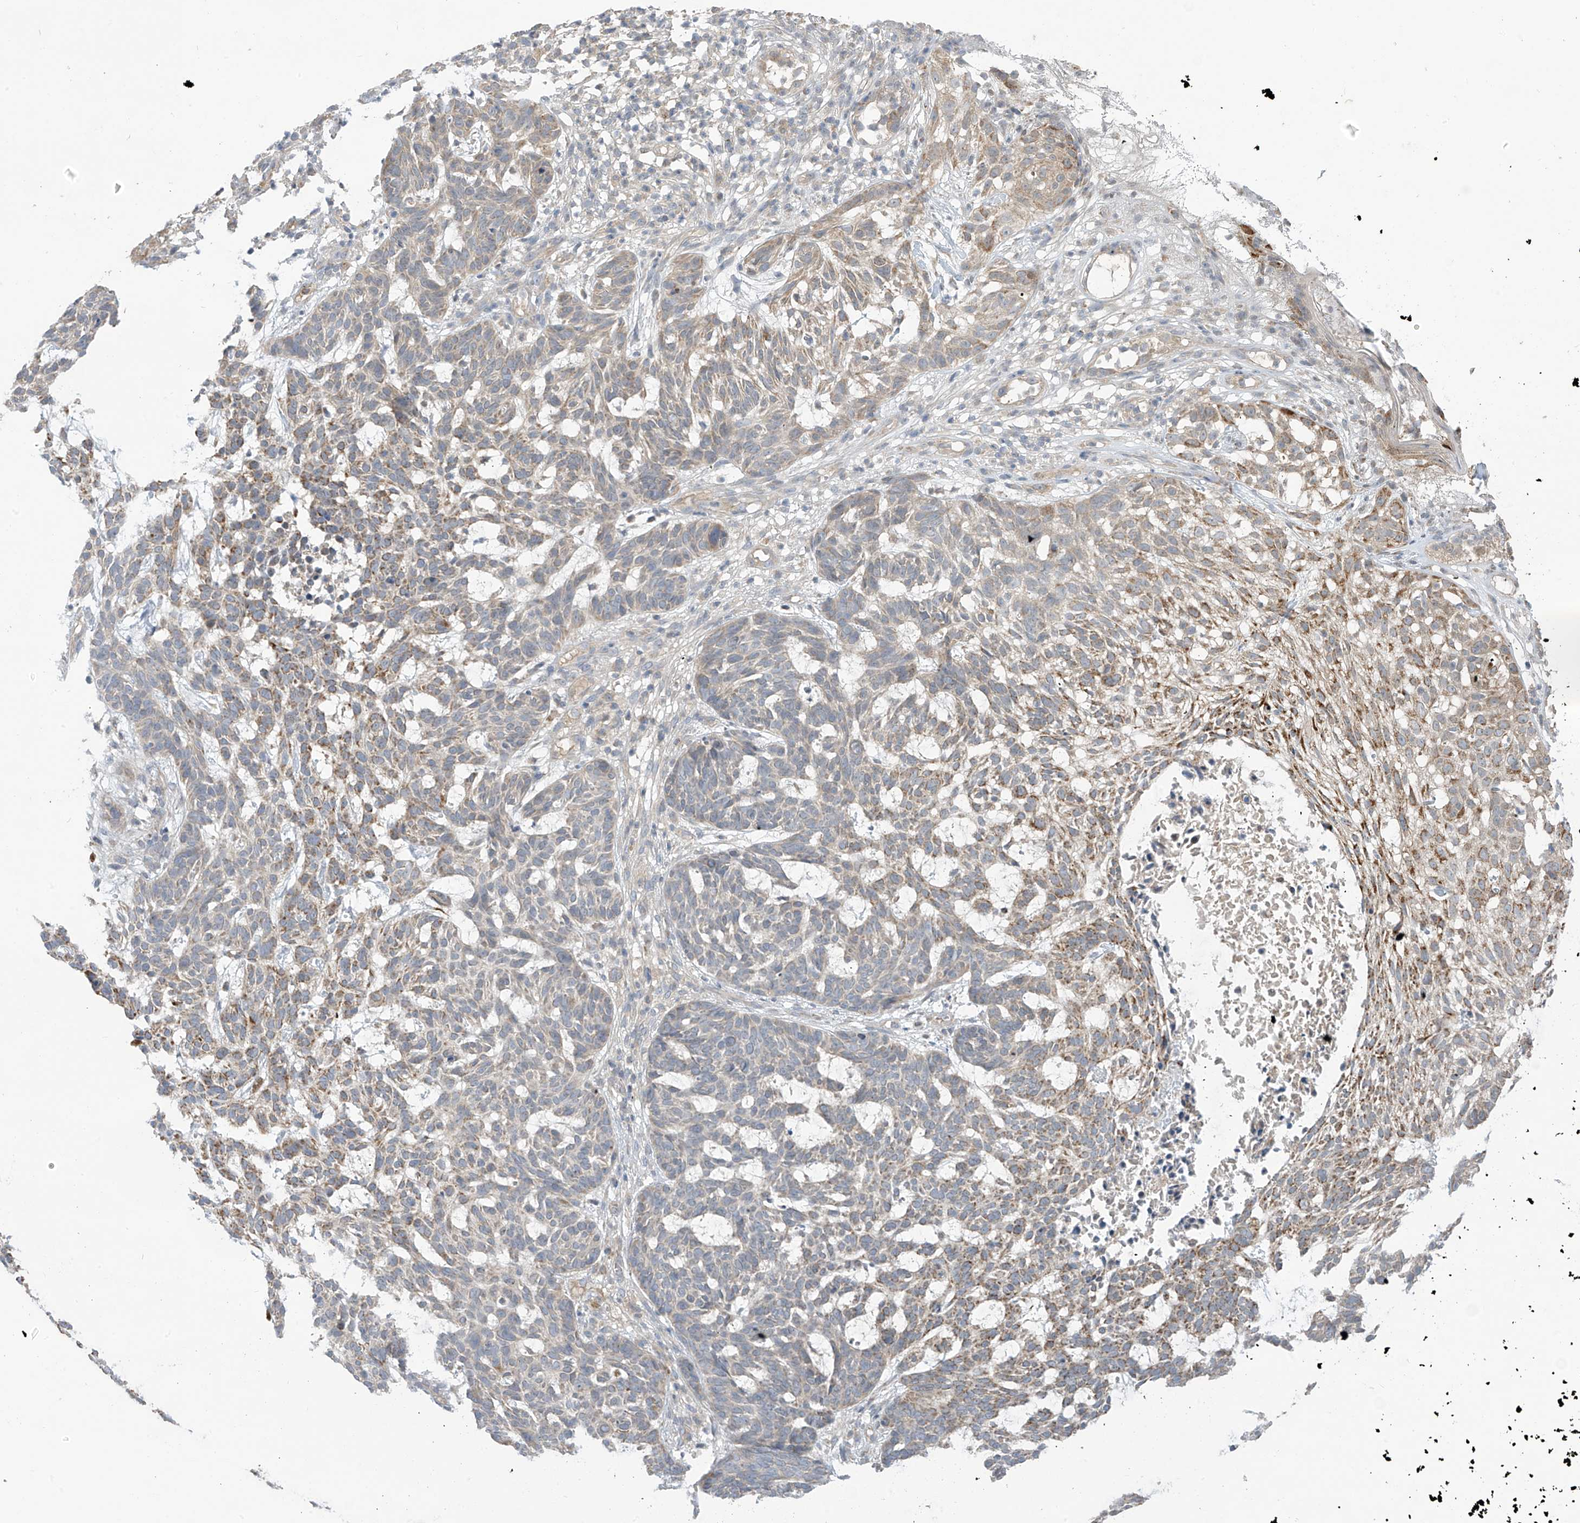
{"staining": {"intensity": "weak", "quantity": "25%-75%", "location": "cytoplasmic/membranous"}, "tissue": "skin cancer", "cell_type": "Tumor cells", "image_type": "cancer", "snomed": [{"axis": "morphology", "description": "Basal cell carcinoma"}, {"axis": "topography", "description": "Skin"}], "caption": "Skin cancer (basal cell carcinoma) stained with a brown dye displays weak cytoplasmic/membranous positive positivity in approximately 25%-75% of tumor cells.", "gene": "SCGB1D2", "patient": {"sex": "male", "age": 85}}